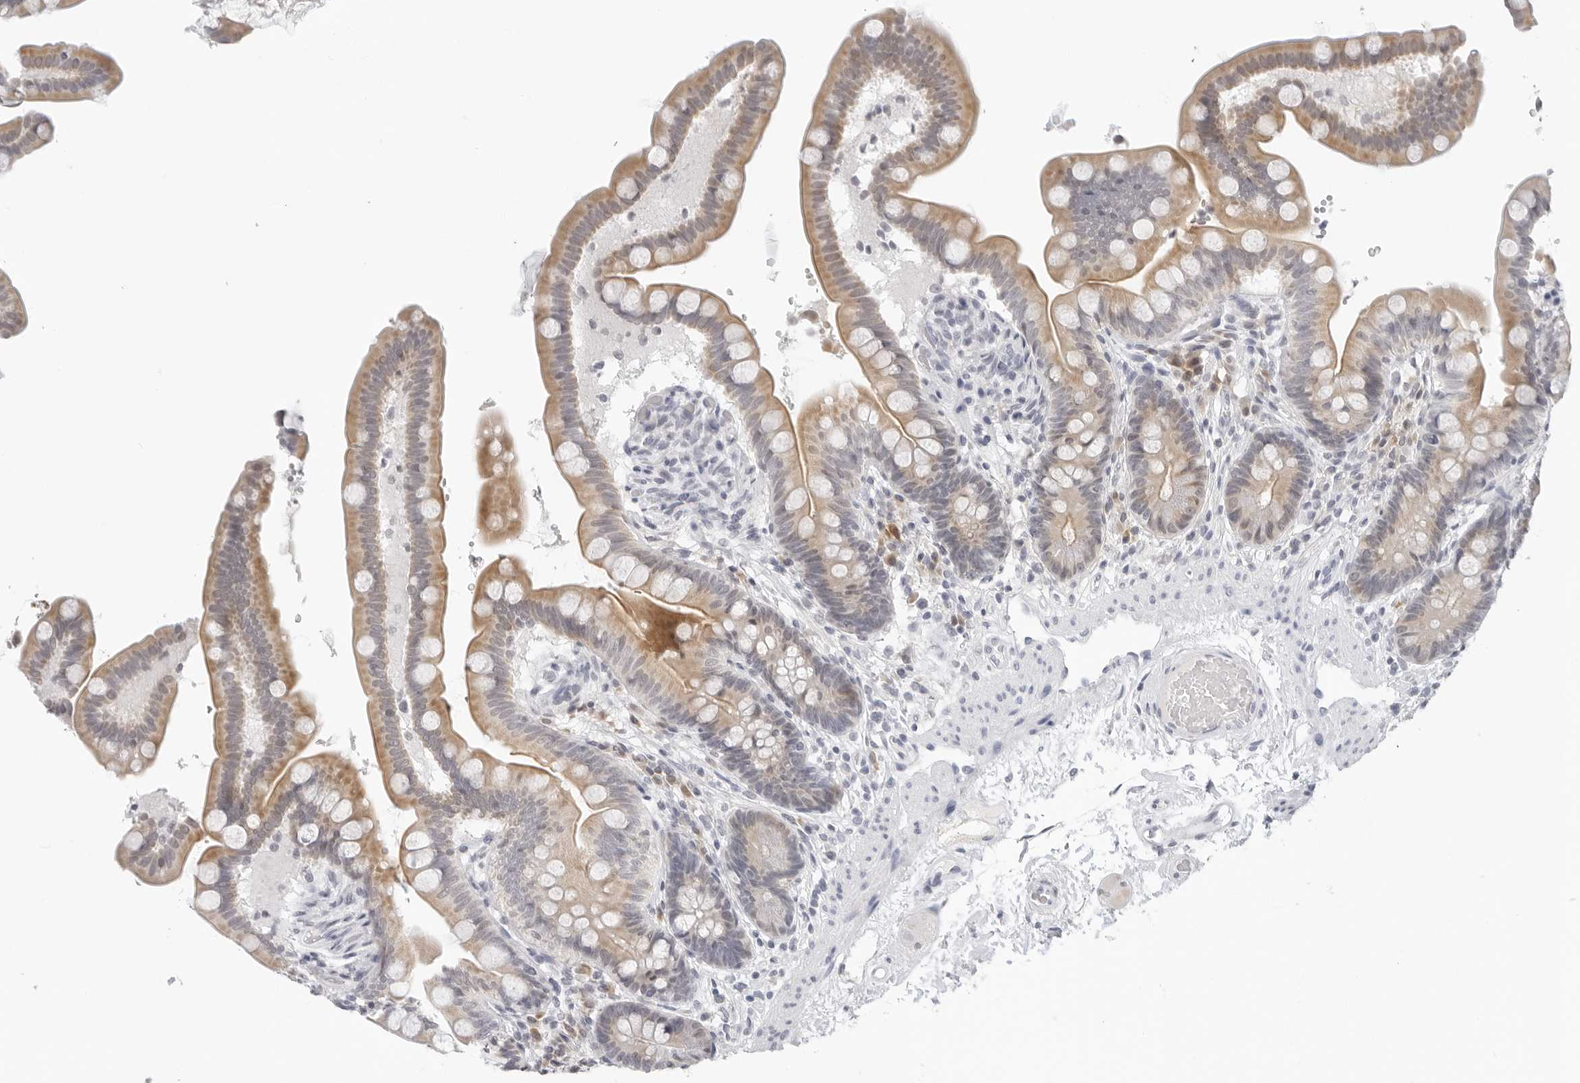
{"staining": {"intensity": "negative", "quantity": "none", "location": "none"}, "tissue": "colon", "cell_type": "Endothelial cells", "image_type": "normal", "snomed": [{"axis": "morphology", "description": "Normal tissue, NOS"}, {"axis": "topography", "description": "Smooth muscle"}, {"axis": "topography", "description": "Colon"}], "caption": "An immunohistochemistry (IHC) histopathology image of normal colon is shown. There is no staining in endothelial cells of colon.", "gene": "EDN2", "patient": {"sex": "male", "age": 73}}